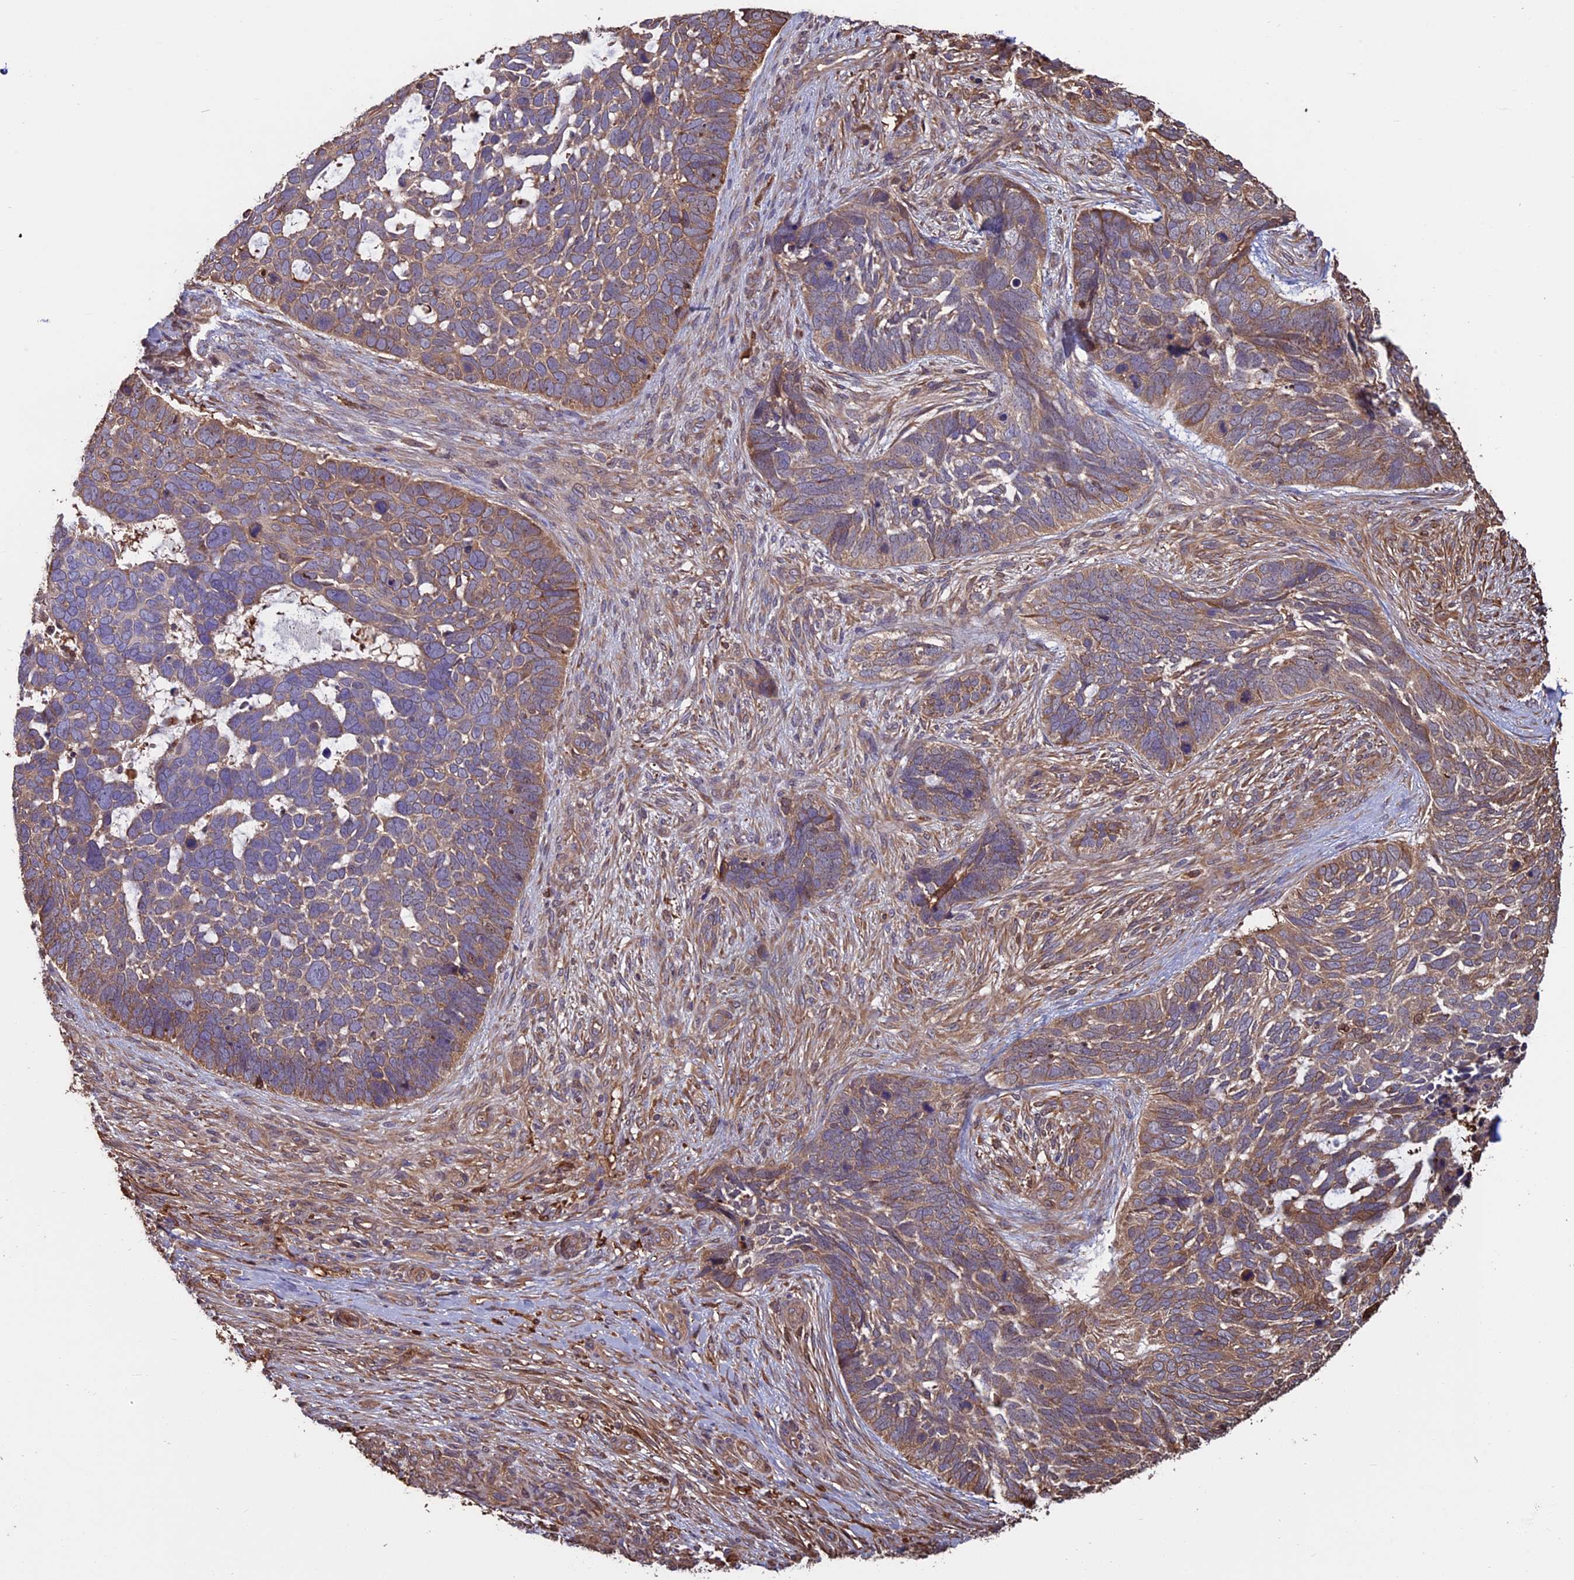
{"staining": {"intensity": "moderate", "quantity": "25%-75%", "location": "cytoplasmic/membranous"}, "tissue": "skin cancer", "cell_type": "Tumor cells", "image_type": "cancer", "snomed": [{"axis": "morphology", "description": "Basal cell carcinoma"}, {"axis": "topography", "description": "Skin"}], "caption": "Human skin basal cell carcinoma stained with a protein marker exhibits moderate staining in tumor cells.", "gene": "VWA3A", "patient": {"sex": "male", "age": 88}}